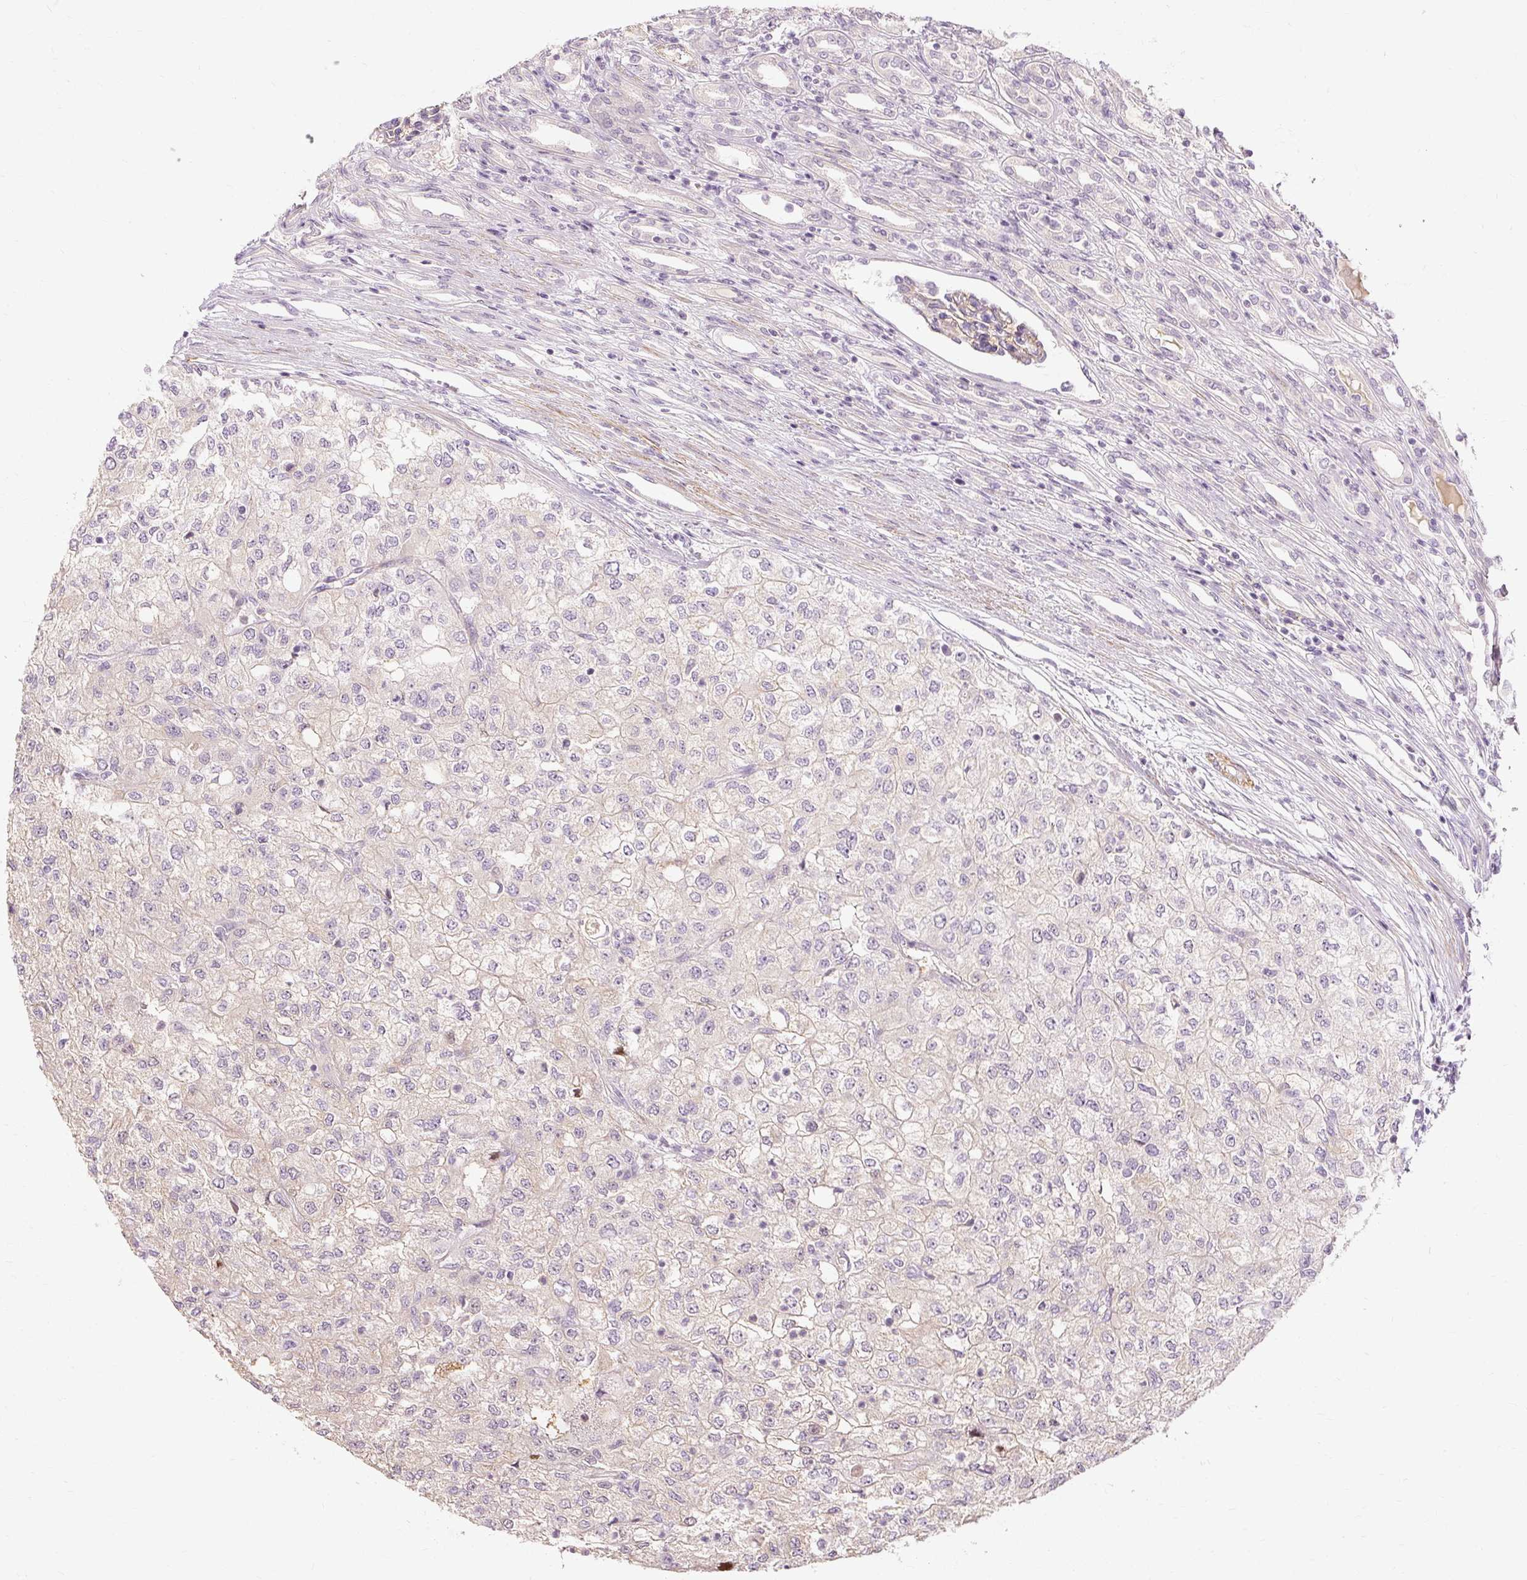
{"staining": {"intensity": "negative", "quantity": "none", "location": "none"}, "tissue": "renal cancer", "cell_type": "Tumor cells", "image_type": "cancer", "snomed": [{"axis": "morphology", "description": "Adenocarcinoma, NOS"}, {"axis": "topography", "description": "Kidney"}], "caption": "IHC micrograph of neoplastic tissue: human renal cancer (adenocarcinoma) stained with DAB (3,3'-diaminobenzidine) demonstrates no significant protein staining in tumor cells.", "gene": "CAPN3", "patient": {"sex": "female", "age": 54}}